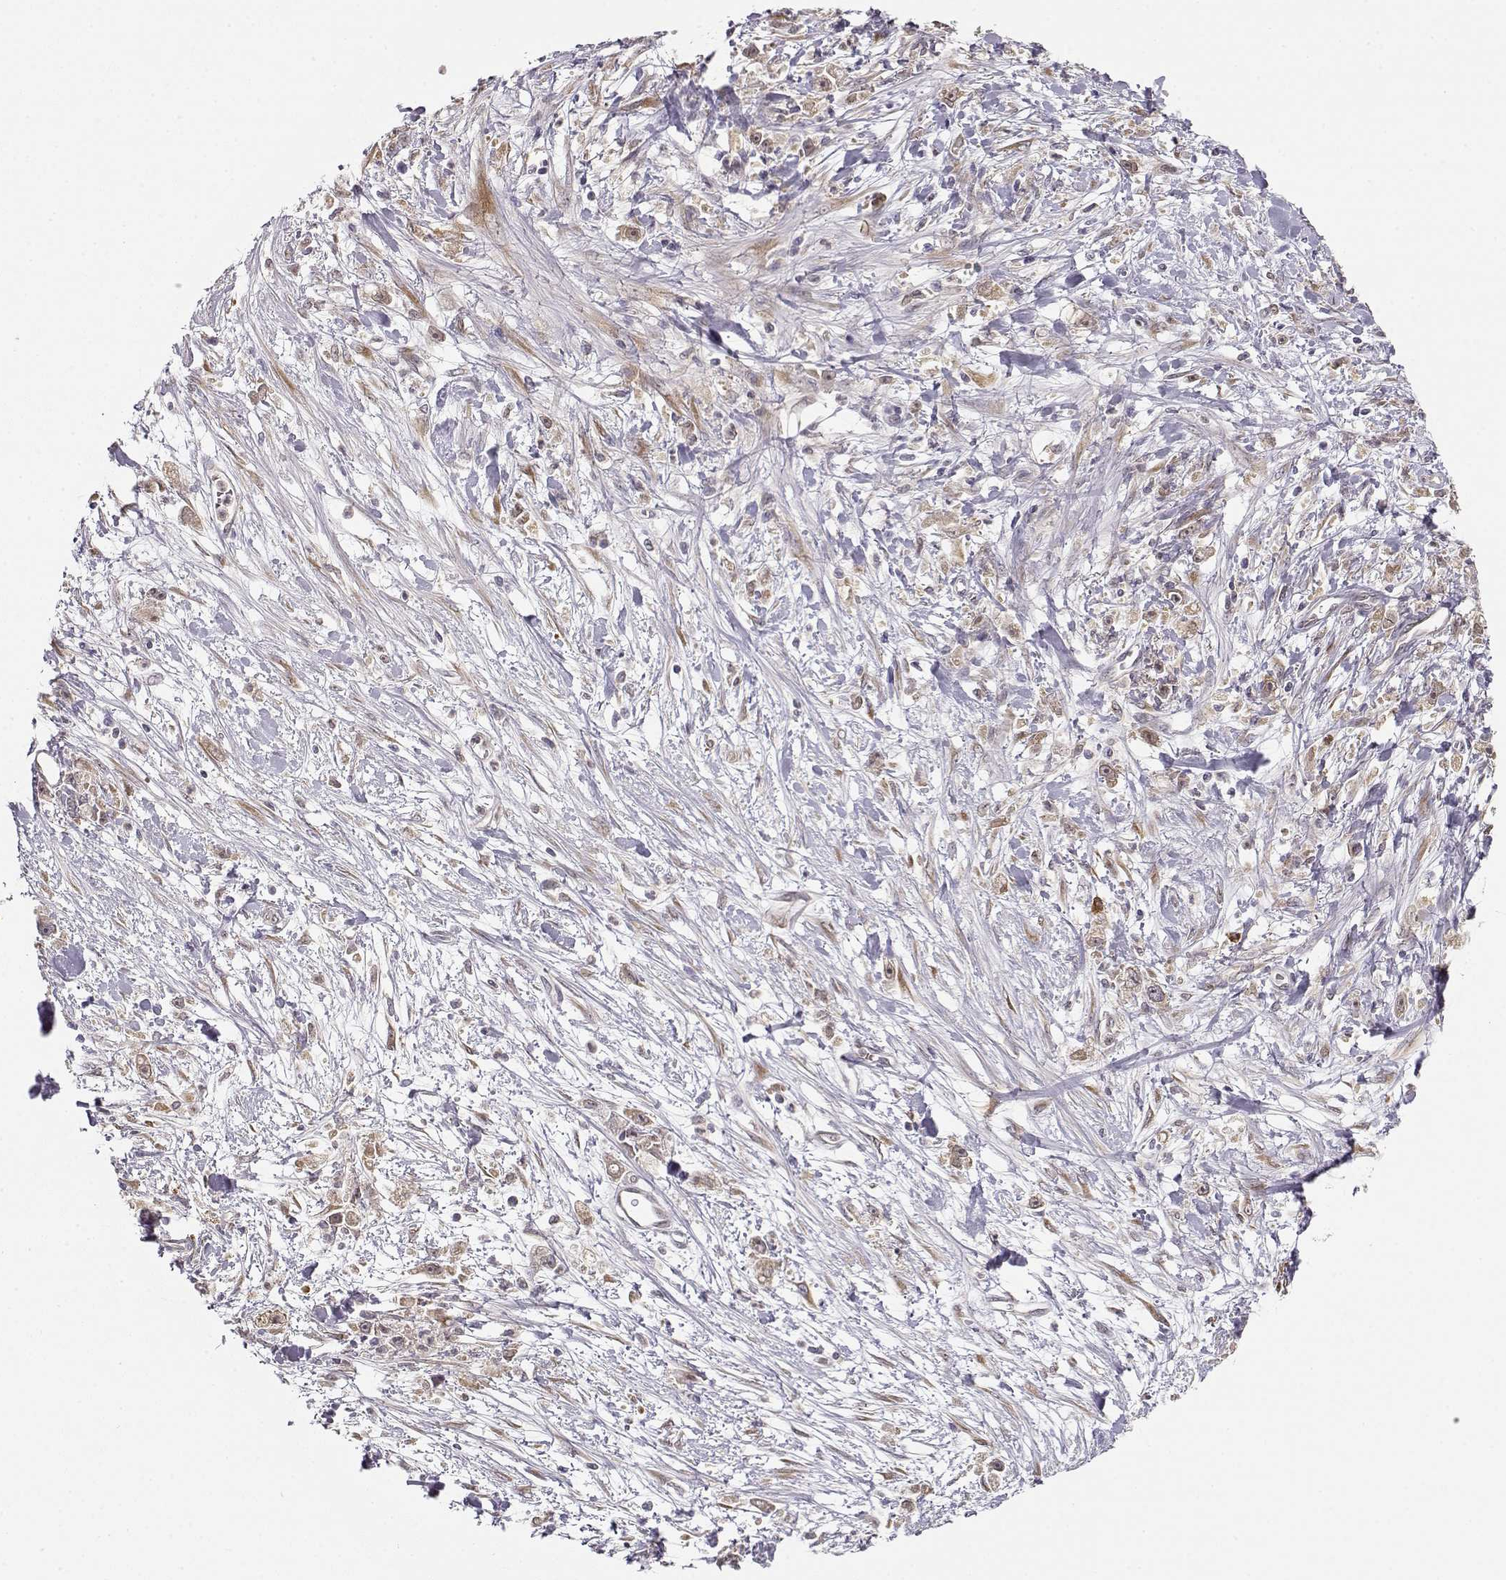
{"staining": {"intensity": "weak", "quantity": ">75%", "location": "cytoplasmic/membranous"}, "tissue": "stomach cancer", "cell_type": "Tumor cells", "image_type": "cancer", "snomed": [{"axis": "morphology", "description": "Adenocarcinoma, NOS"}, {"axis": "topography", "description": "Stomach"}], "caption": "IHC of human adenocarcinoma (stomach) exhibits low levels of weak cytoplasmic/membranous staining in about >75% of tumor cells.", "gene": "ERGIC2", "patient": {"sex": "female", "age": 59}}